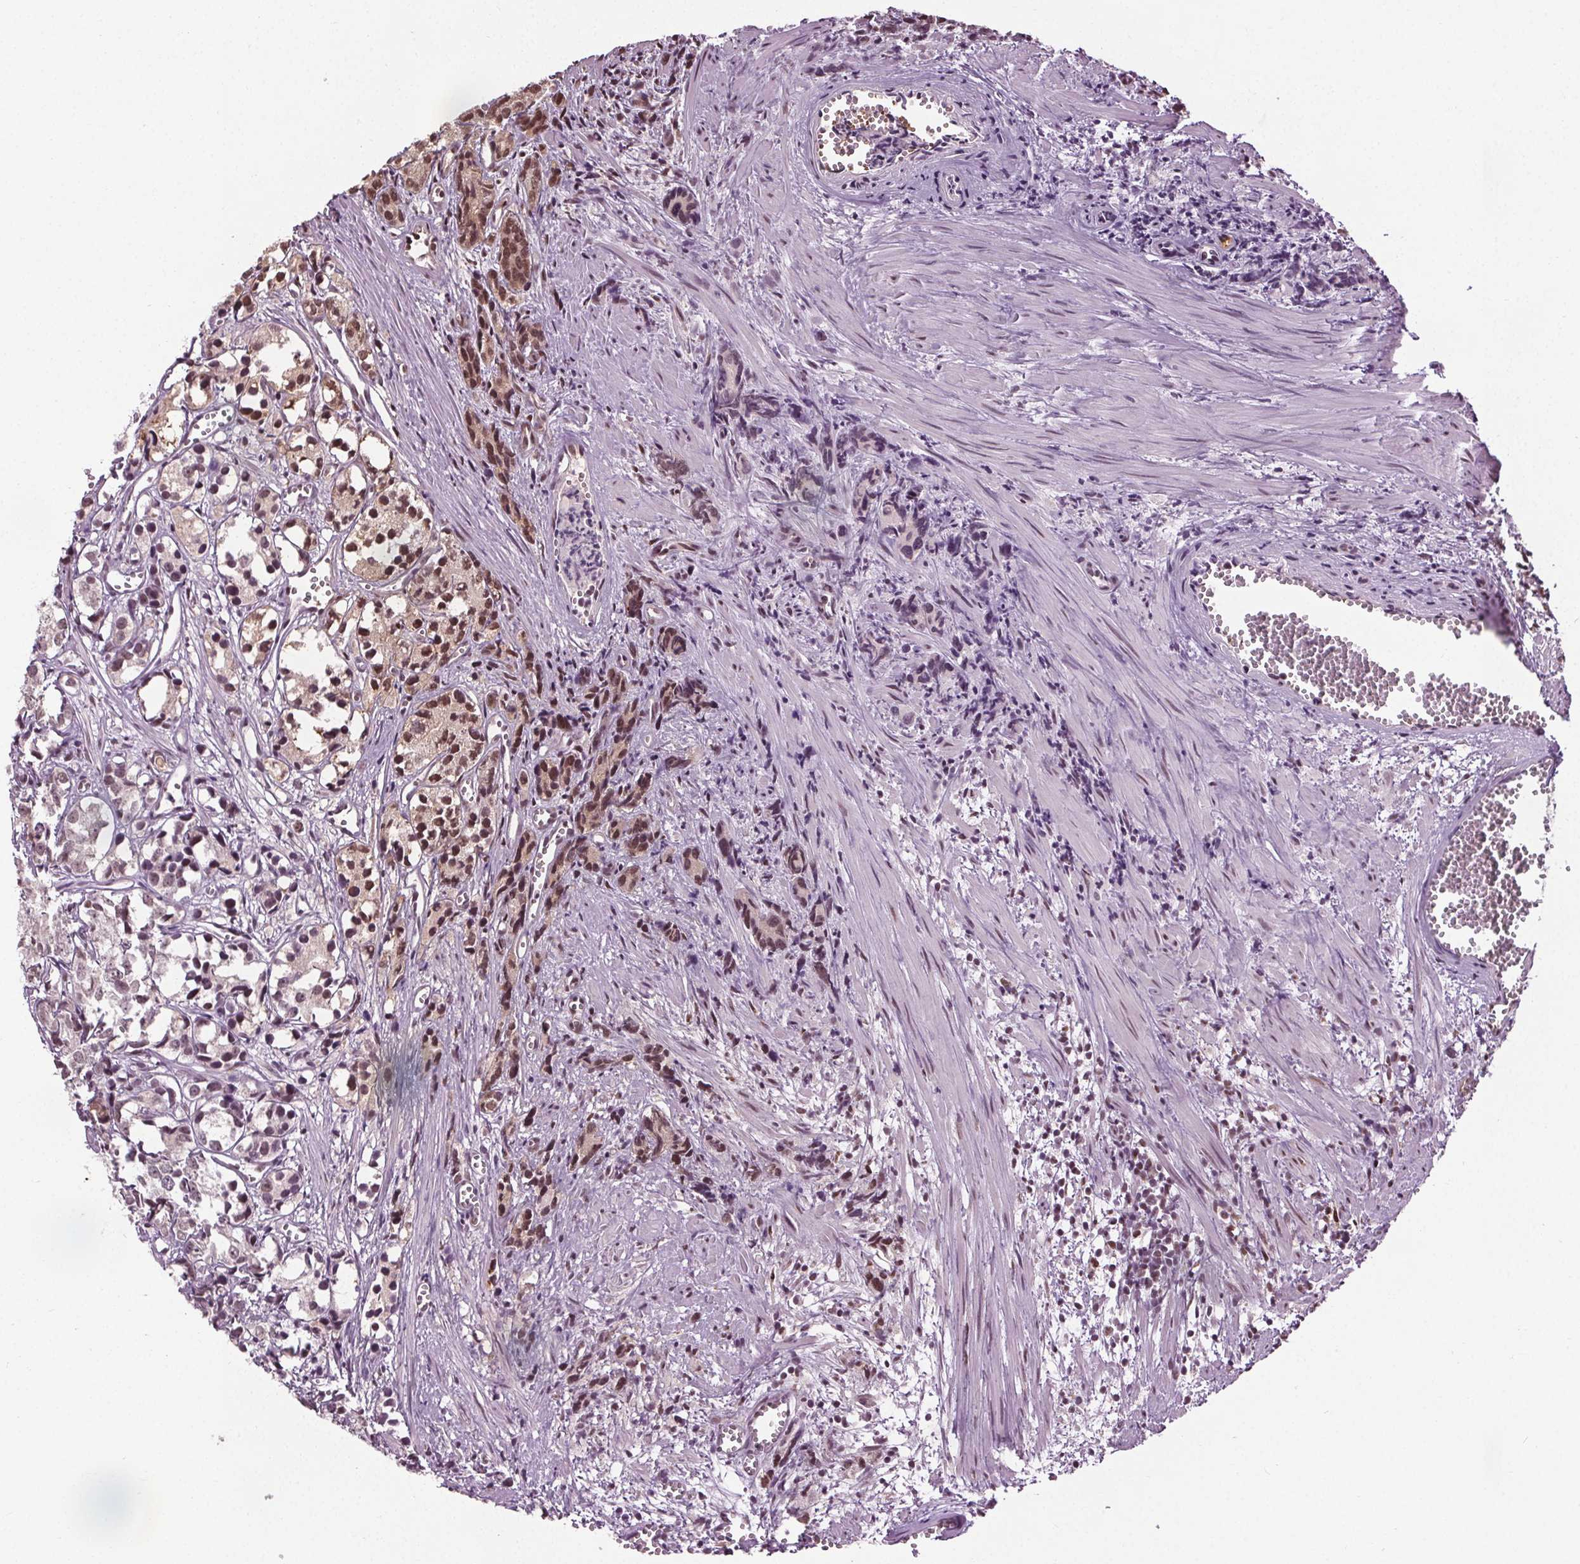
{"staining": {"intensity": "moderate", "quantity": ">75%", "location": "nuclear"}, "tissue": "prostate cancer", "cell_type": "Tumor cells", "image_type": "cancer", "snomed": [{"axis": "morphology", "description": "Adenocarcinoma, High grade"}, {"axis": "topography", "description": "Prostate"}], "caption": "IHC staining of prostate high-grade adenocarcinoma, which exhibits medium levels of moderate nuclear staining in approximately >75% of tumor cells indicating moderate nuclear protein expression. The staining was performed using DAB (brown) for protein detection and nuclei were counterstained in hematoxylin (blue).", "gene": "IWS1", "patient": {"sex": "male", "age": 77}}